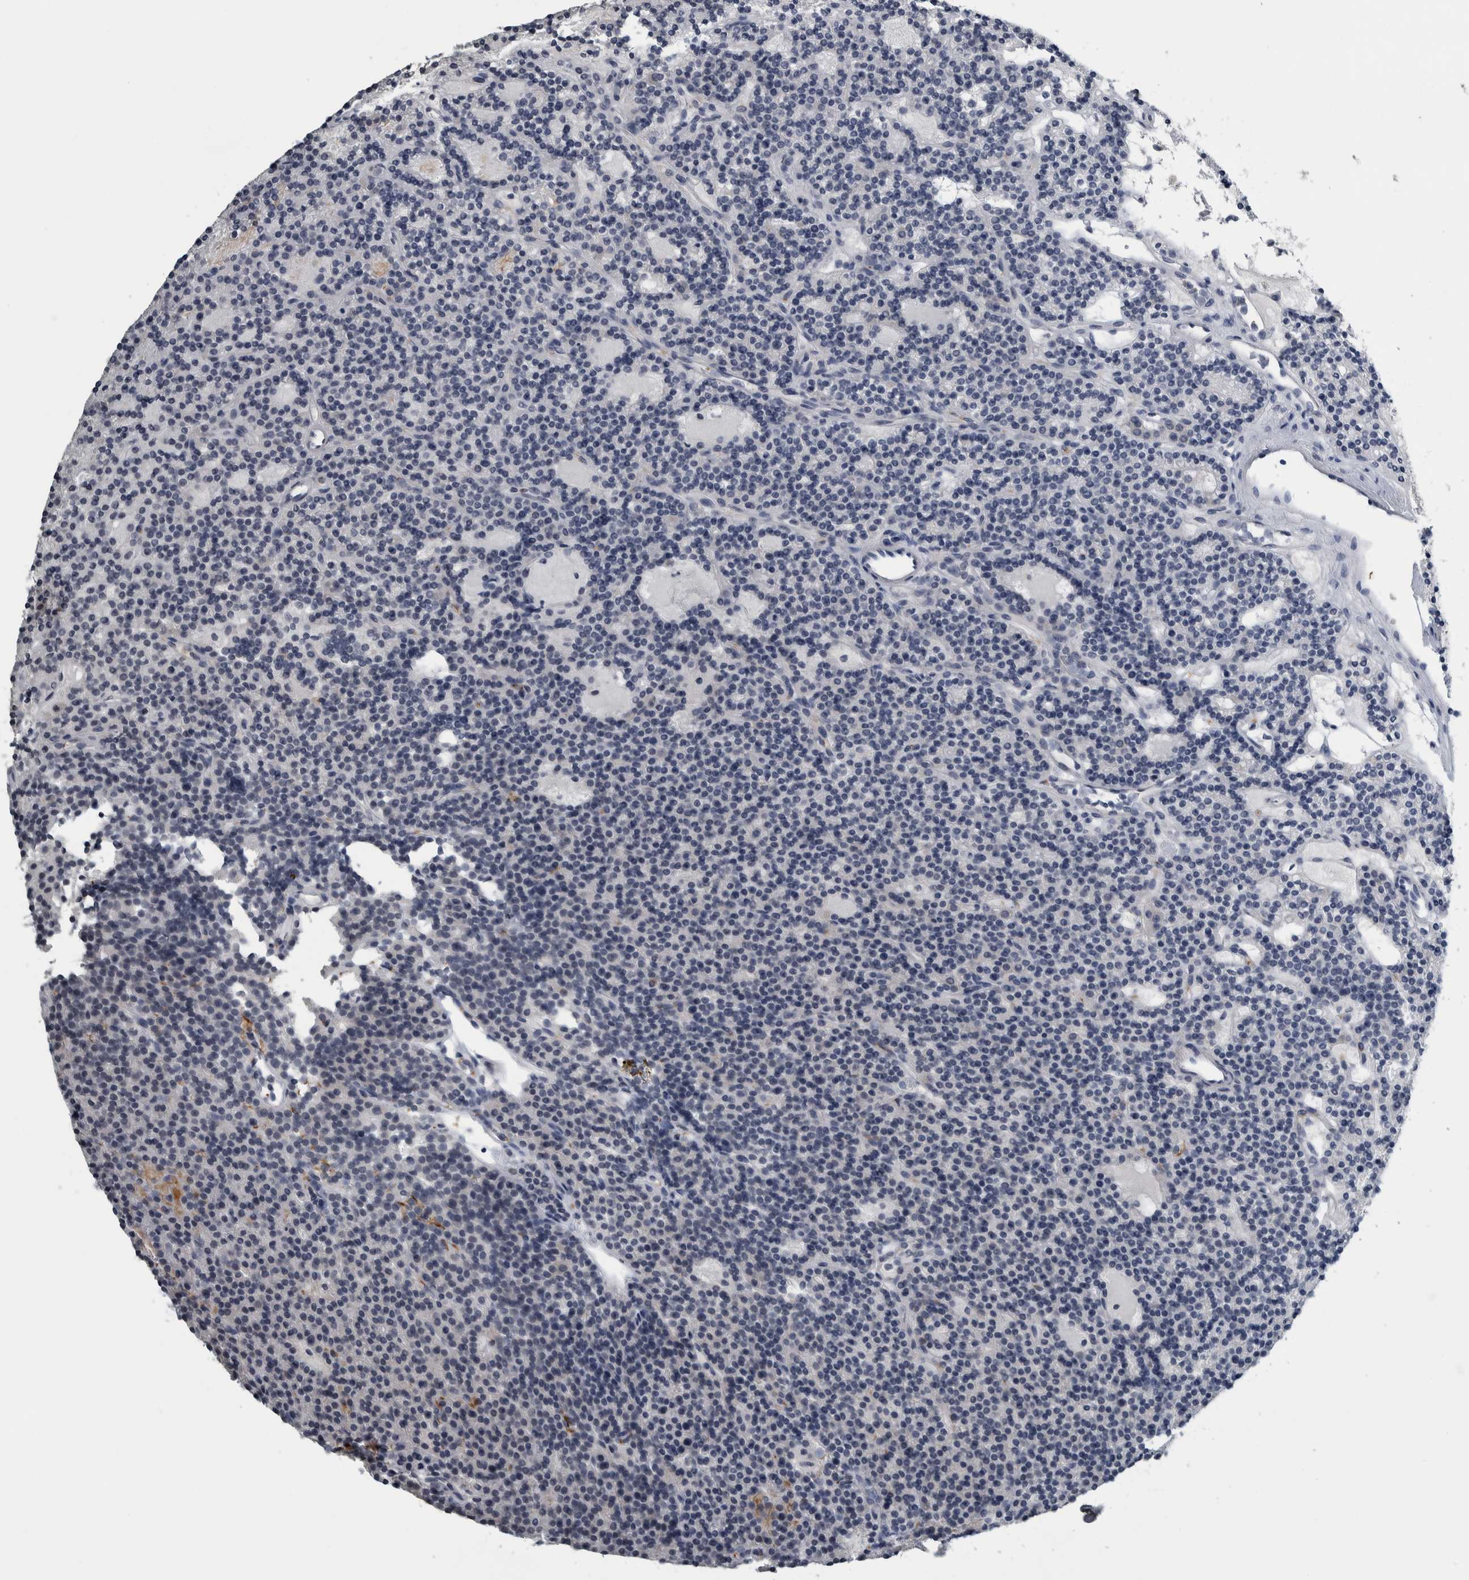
{"staining": {"intensity": "negative", "quantity": "none", "location": "none"}, "tissue": "parathyroid gland", "cell_type": "Glandular cells", "image_type": "normal", "snomed": [{"axis": "morphology", "description": "Normal tissue, NOS"}, {"axis": "topography", "description": "Parathyroid gland"}], "caption": "The photomicrograph displays no staining of glandular cells in normal parathyroid gland.", "gene": "CAVIN4", "patient": {"sex": "male", "age": 75}}